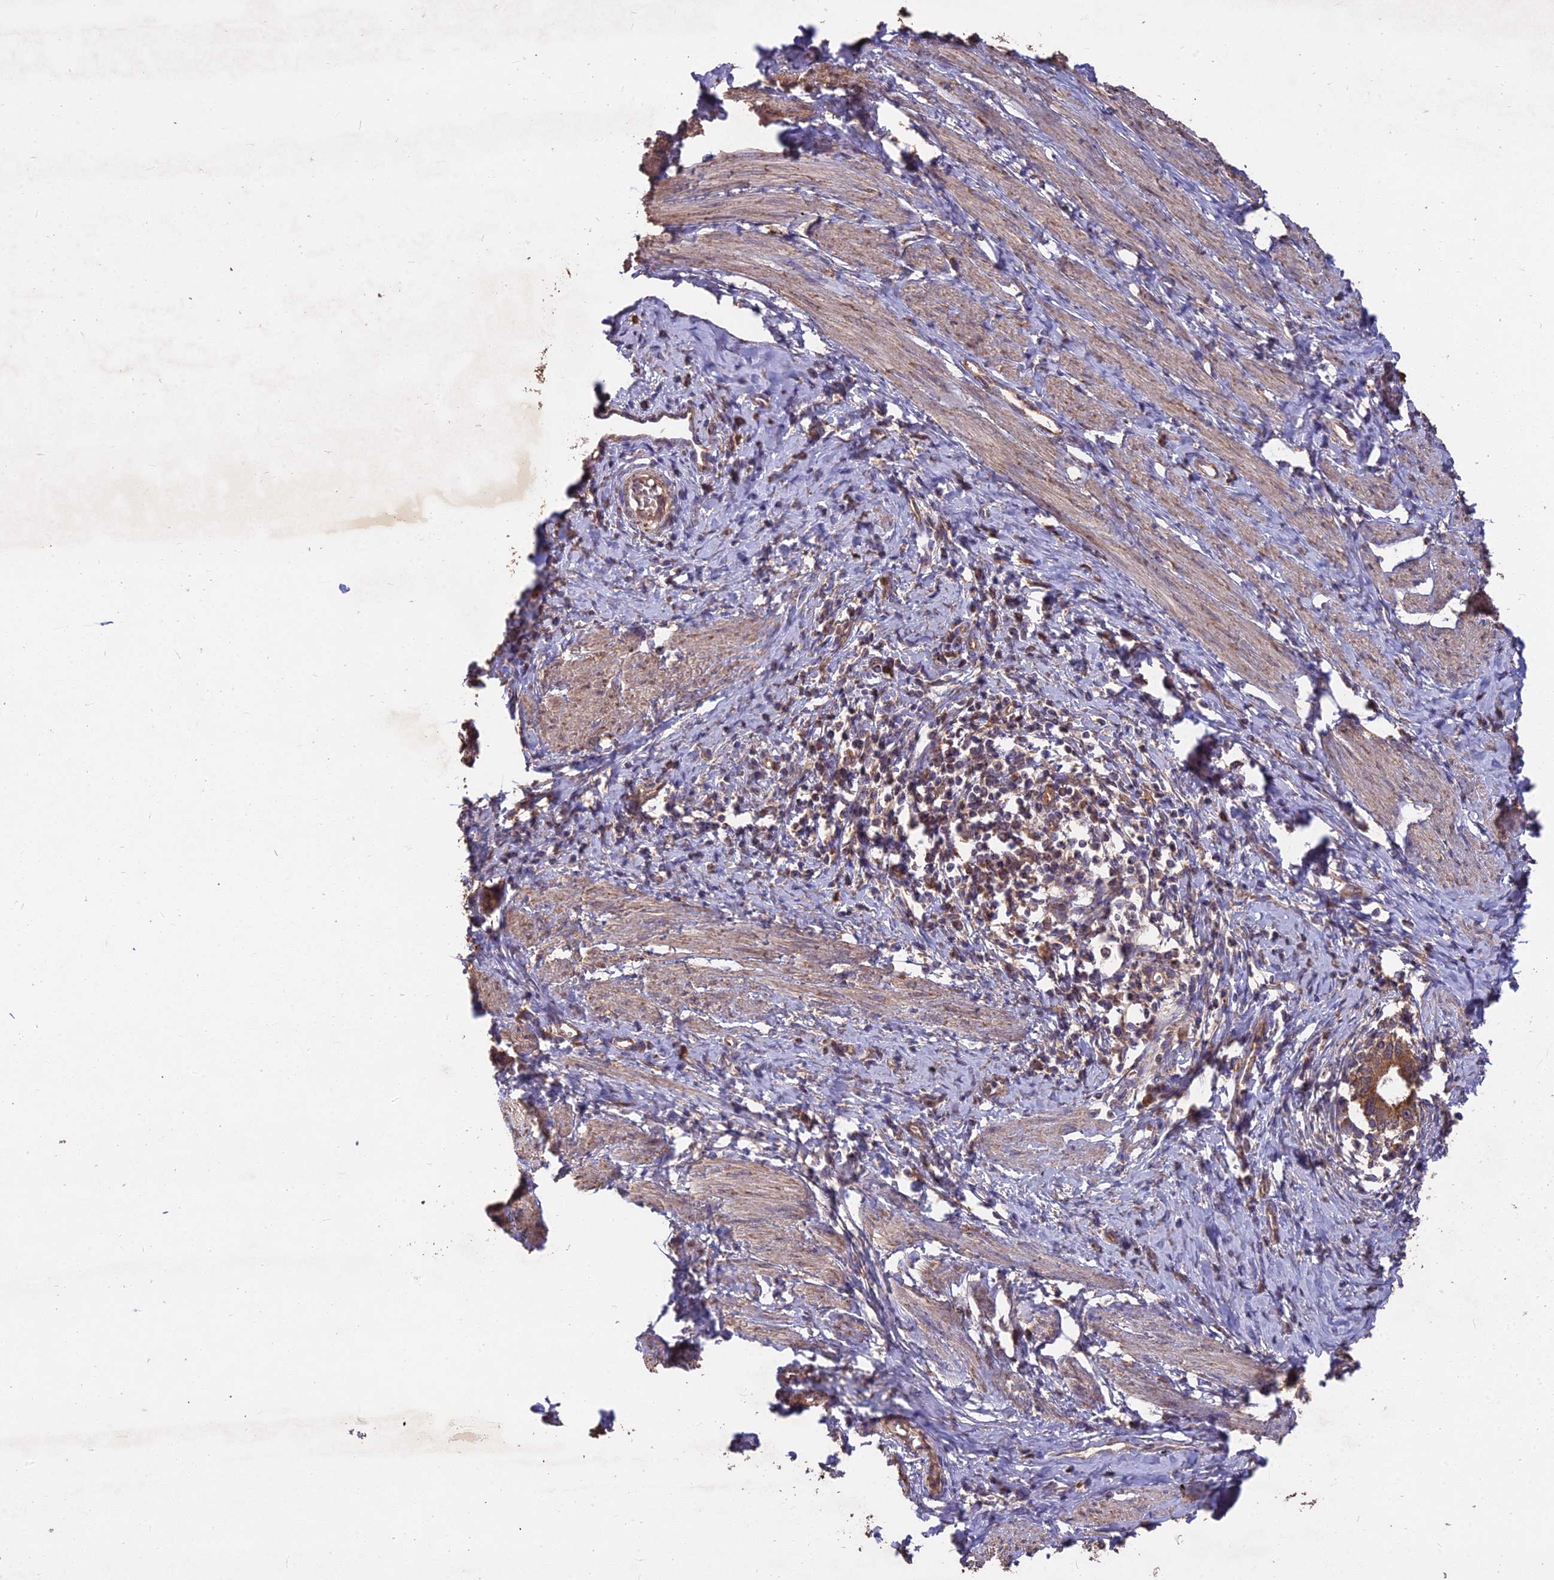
{"staining": {"intensity": "moderate", "quantity": ">75%", "location": "cytoplasmic/membranous"}, "tissue": "cervical cancer", "cell_type": "Tumor cells", "image_type": "cancer", "snomed": [{"axis": "morphology", "description": "Adenocarcinoma, NOS"}, {"axis": "topography", "description": "Cervix"}], "caption": "An immunohistochemistry (IHC) image of tumor tissue is shown. Protein staining in brown labels moderate cytoplasmic/membranous positivity in cervical cancer (adenocarcinoma) within tumor cells.", "gene": "CEMIP2", "patient": {"sex": "female", "age": 36}}